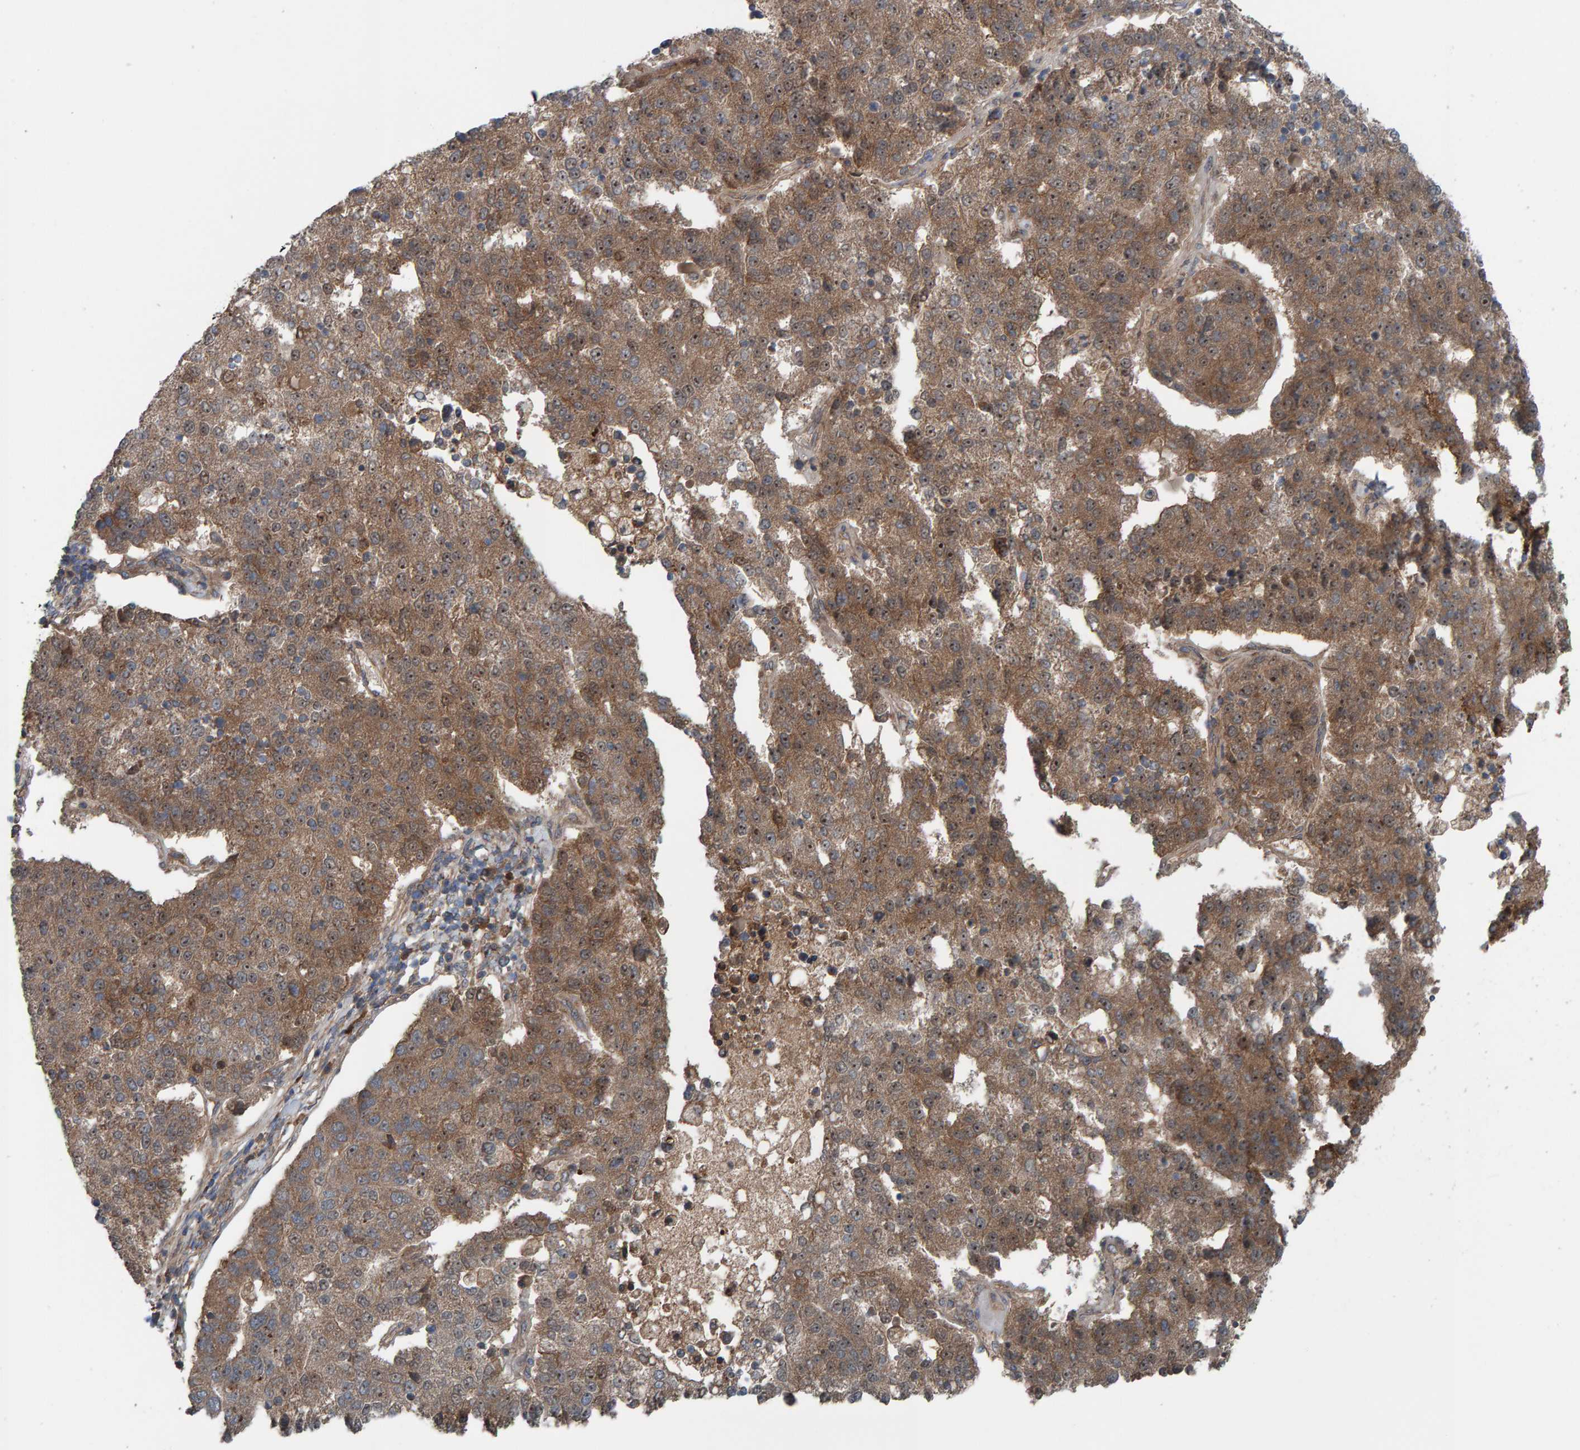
{"staining": {"intensity": "moderate", "quantity": ">75%", "location": "cytoplasmic/membranous"}, "tissue": "pancreatic cancer", "cell_type": "Tumor cells", "image_type": "cancer", "snomed": [{"axis": "morphology", "description": "Adenocarcinoma, NOS"}, {"axis": "topography", "description": "Pancreas"}], "caption": "Moderate cytoplasmic/membranous expression is seen in approximately >75% of tumor cells in pancreatic adenocarcinoma. Using DAB (3,3'-diaminobenzidine) (brown) and hematoxylin (blue) stains, captured at high magnification using brightfield microscopy.", "gene": "CUEDC1", "patient": {"sex": "female", "age": 61}}